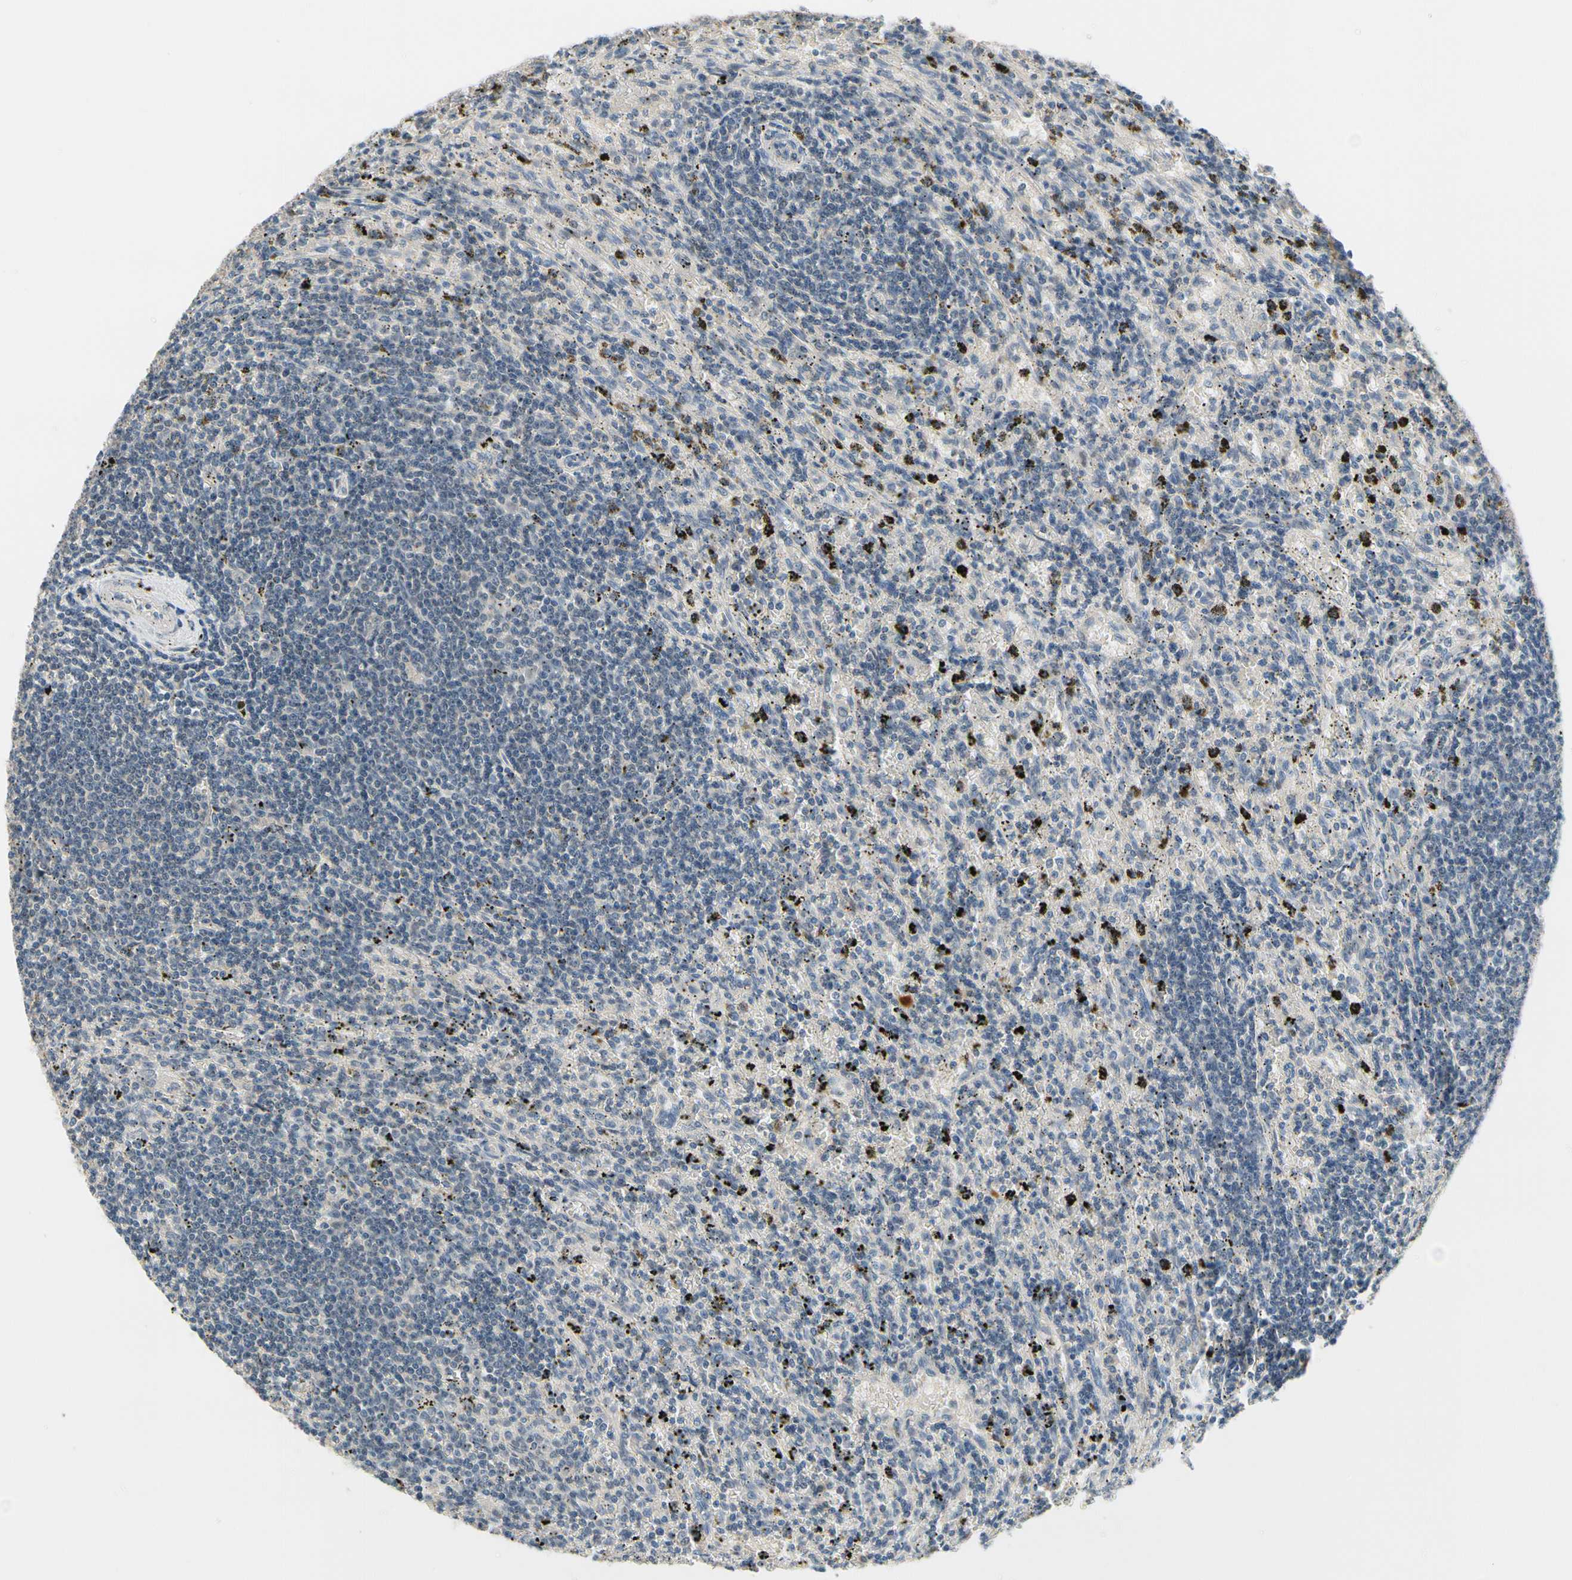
{"staining": {"intensity": "negative", "quantity": "none", "location": "none"}, "tissue": "lymphoma", "cell_type": "Tumor cells", "image_type": "cancer", "snomed": [{"axis": "morphology", "description": "Malignant lymphoma, non-Hodgkin's type, Low grade"}, {"axis": "topography", "description": "Spleen"}], "caption": "Immunohistochemistry (IHC) histopathology image of human low-grade malignant lymphoma, non-Hodgkin's type stained for a protein (brown), which reveals no positivity in tumor cells.", "gene": "SLC27A6", "patient": {"sex": "male", "age": 76}}